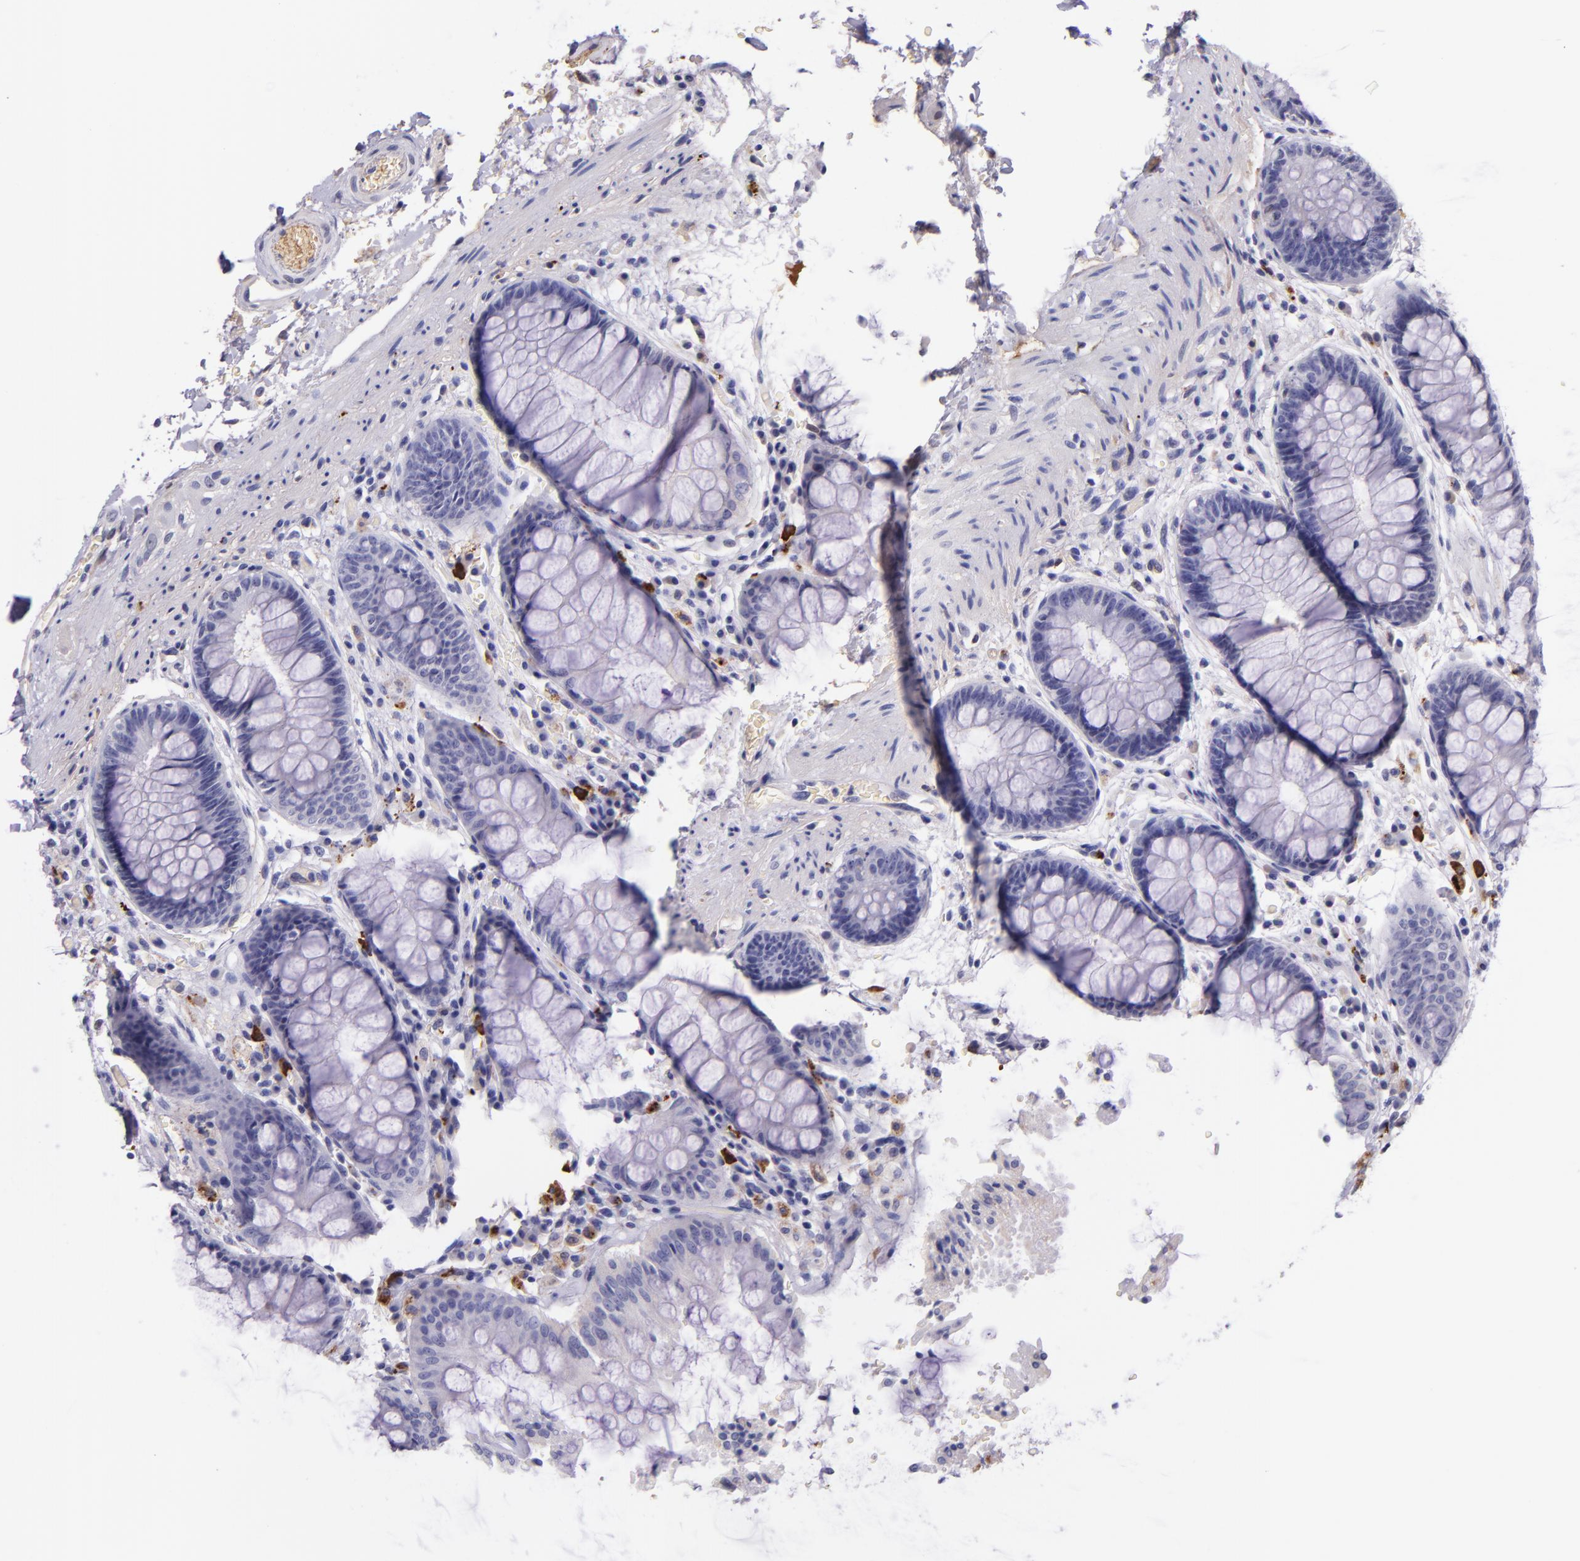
{"staining": {"intensity": "negative", "quantity": "none", "location": "none"}, "tissue": "rectum", "cell_type": "Glandular cells", "image_type": "normal", "snomed": [{"axis": "morphology", "description": "Normal tissue, NOS"}, {"axis": "topography", "description": "Rectum"}], "caption": "Glandular cells are negative for brown protein staining in normal rectum. (Brightfield microscopy of DAB immunohistochemistry (IHC) at high magnification).", "gene": "KNG1", "patient": {"sex": "female", "age": 46}}